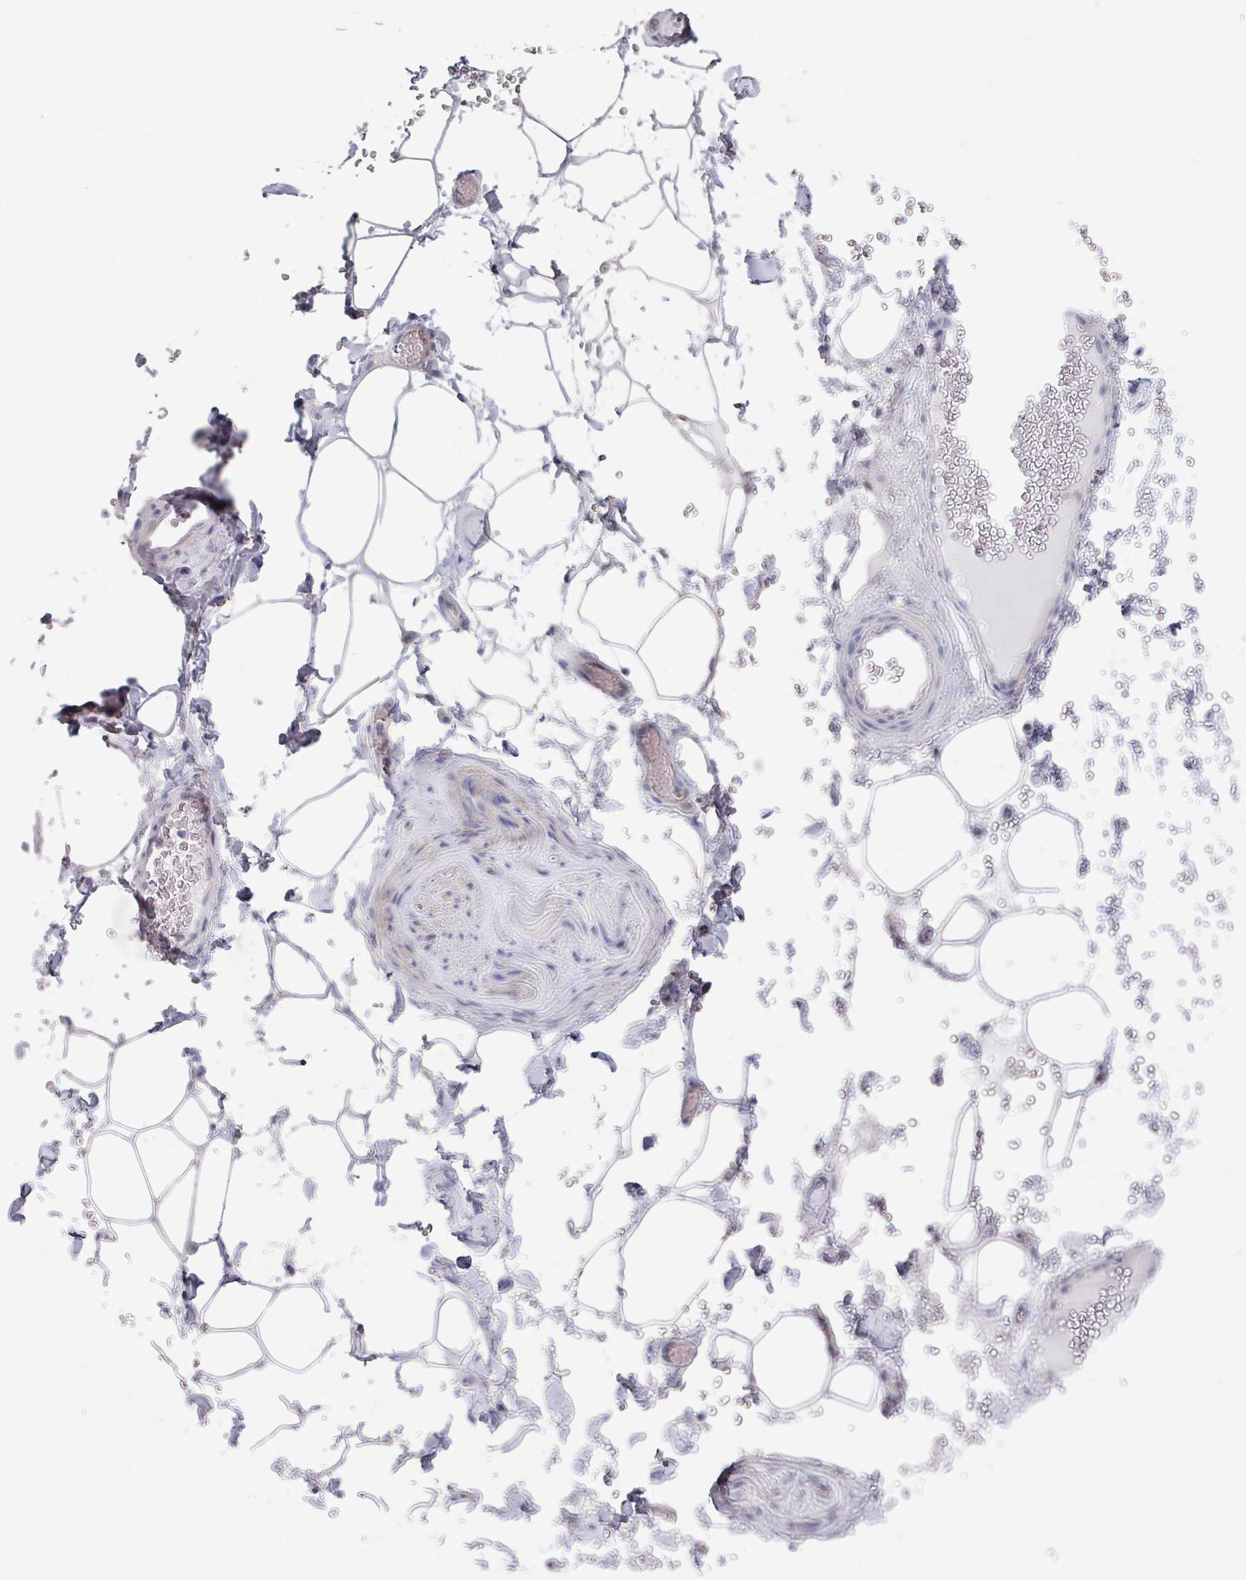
{"staining": {"intensity": "negative", "quantity": "none", "location": "none"}, "tissue": "adipose tissue", "cell_type": "Adipocytes", "image_type": "normal", "snomed": [{"axis": "morphology", "description": "Normal tissue, NOS"}, {"axis": "topography", "description": "Rectum"}, {"axis": "topography", "description": "Peripheral nerve tissue"}], "caption": "Image shows no significant protein positivity in adipocytes of benign adipose tissue. (IHC, brightfield microscopy, high magnification).", "gene": "EFL1", "patient": {"sex": "female", "age": 69}}